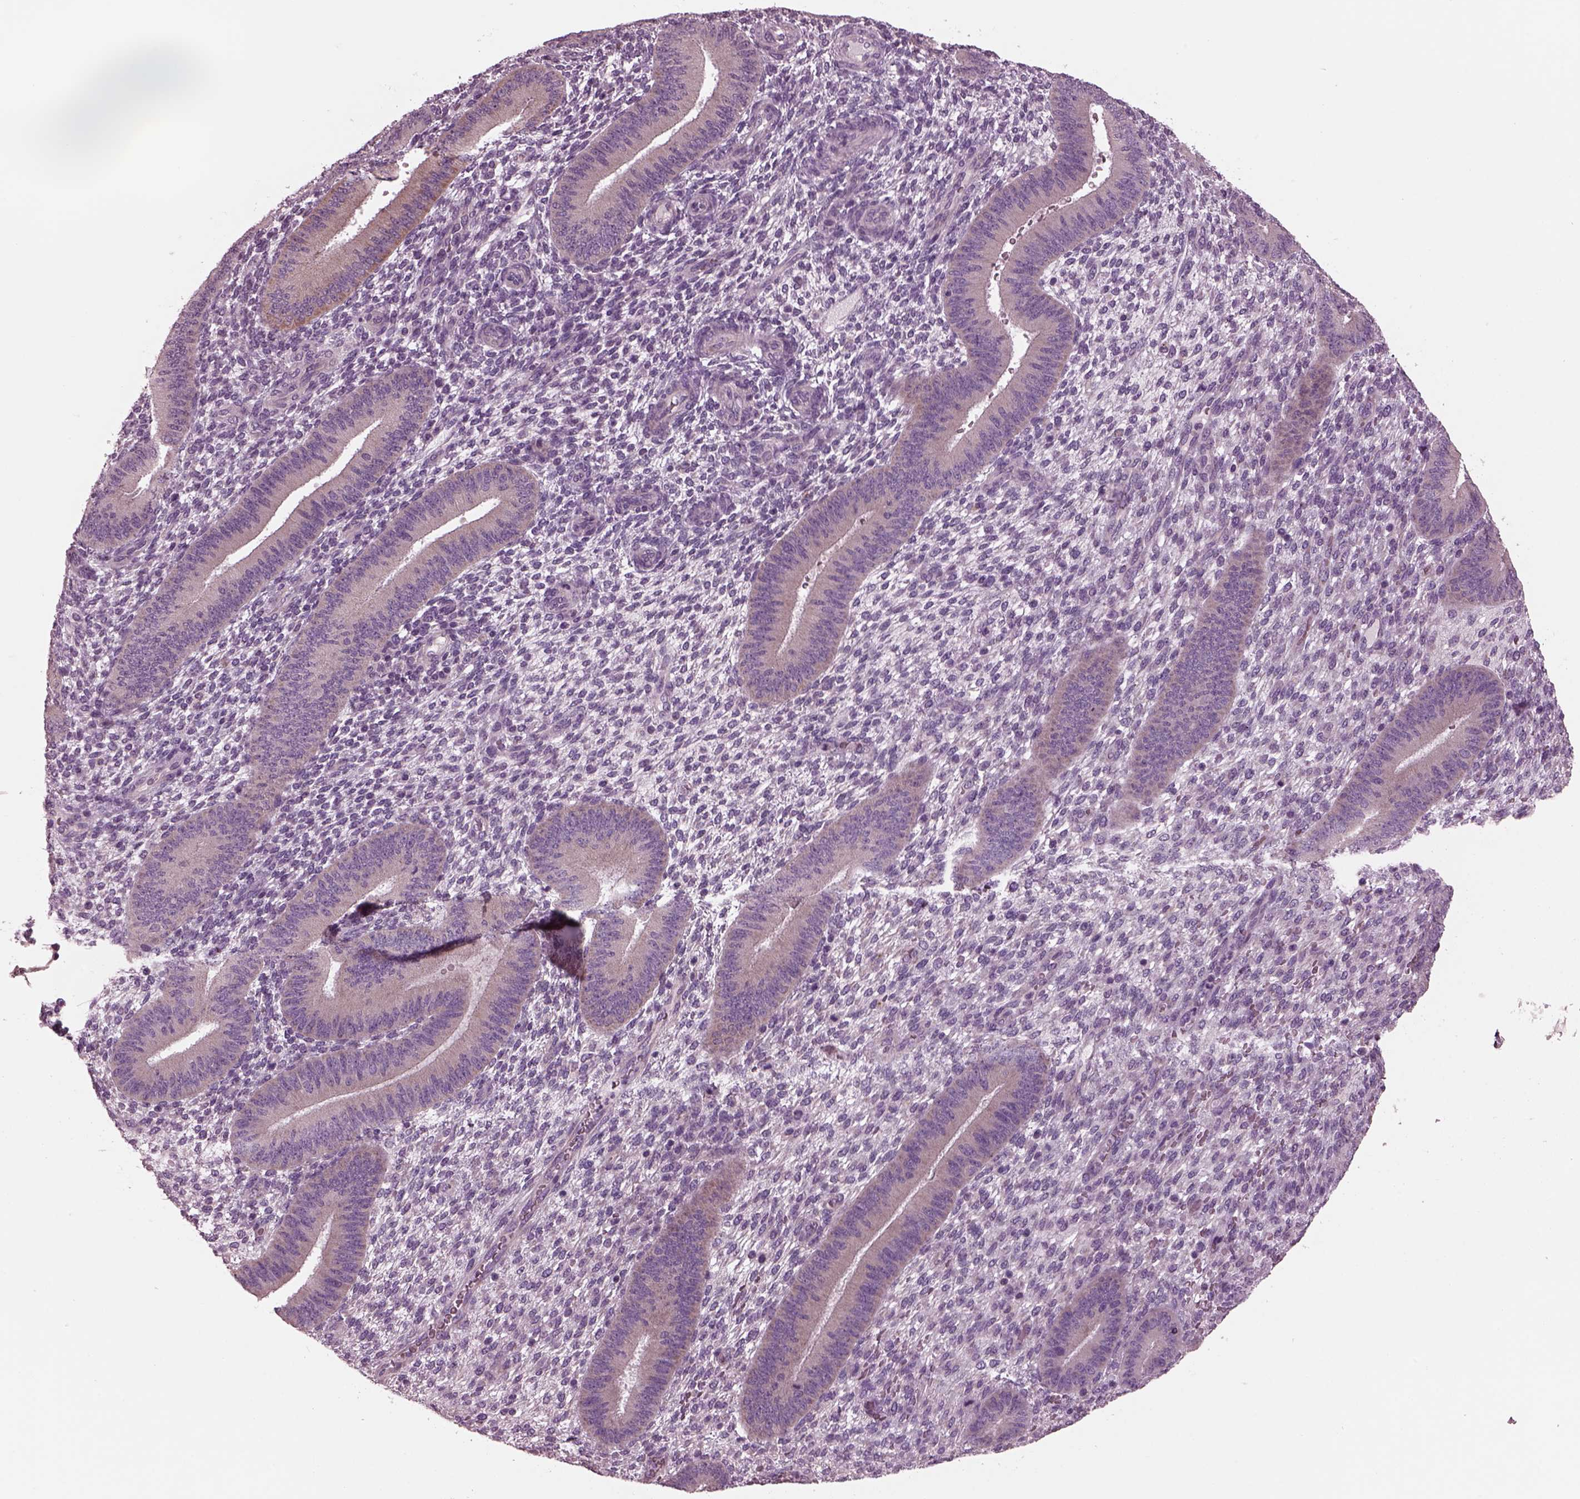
{"staining": {"intensity": "negative", "quantity": "none", "location": "none"}, "tissue": "endometrium", "cell_type": "Cells in endometrial stroma", "image_type": "normal", "snomed": [{"axis": "morphology", "description": "Normal tissue, NOS"}, {"axis": "topography", "description": "Endometrium"}], "caption": "This is a photomicrograph of immunohistochemistry staining of benign endometrium, which shows no expression in cells in endometrial stroma.", "gene": "AP4M1", "patient": {"sex": "female", "age": 39}}